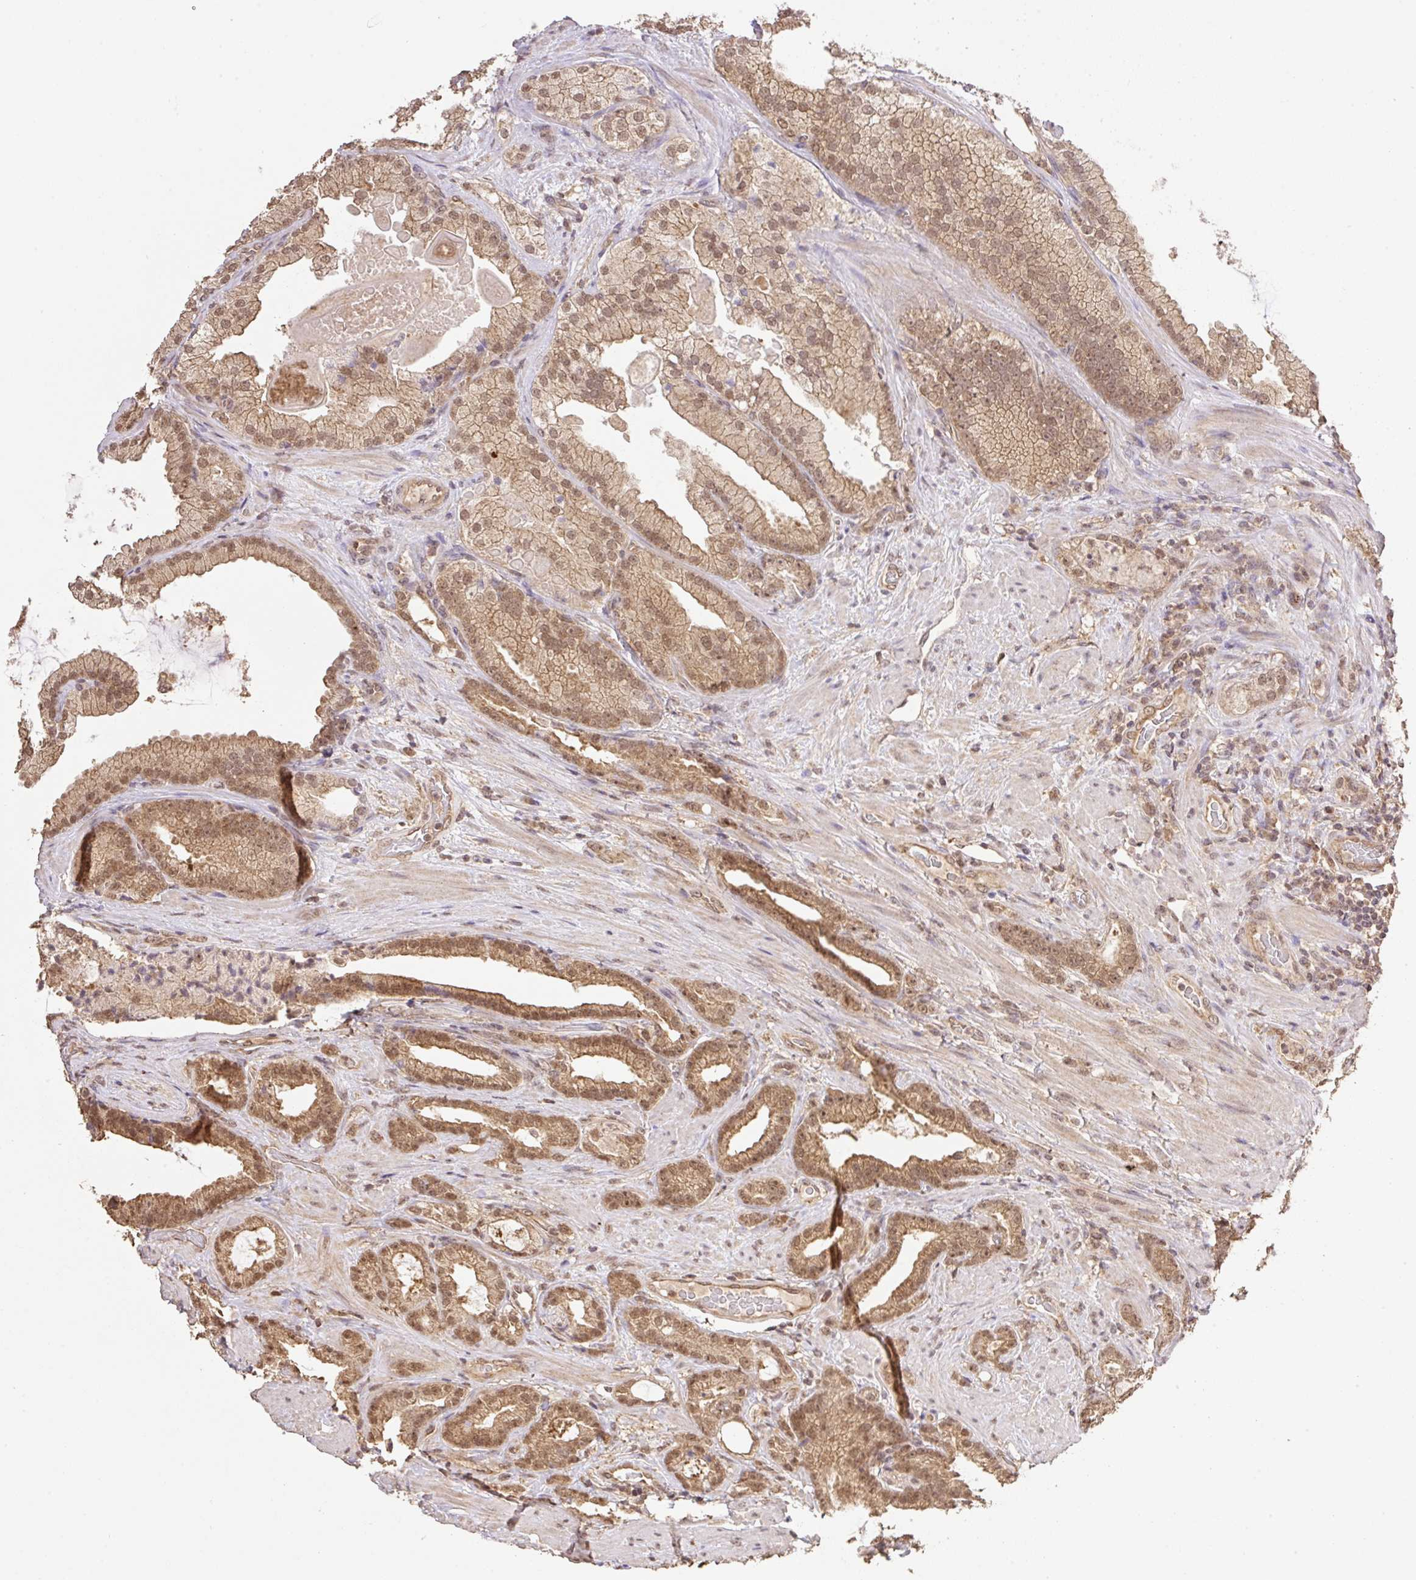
{"staining": {"intensity": "moderate", "quantity": ">75%", "location": "cytoplasmic/membranous,nuclear"}, "tissue": "prostate cancer", "cell_type": "Tumor cells", "image_type": "cancer", "snomed": [{"axis": "morphology", "description": "Adenocarcinoma, High grade"}, {"axis": "topography", "description": "Prostate"}], "caption": "Prostate adenocarcinoma (high-grade) stained for a protein displays moderate cytoplasmic/membranous and nuclear positivity in tumor cells.", "gene": "VPS25", "patient": {"sex": "male", "age": 68}}